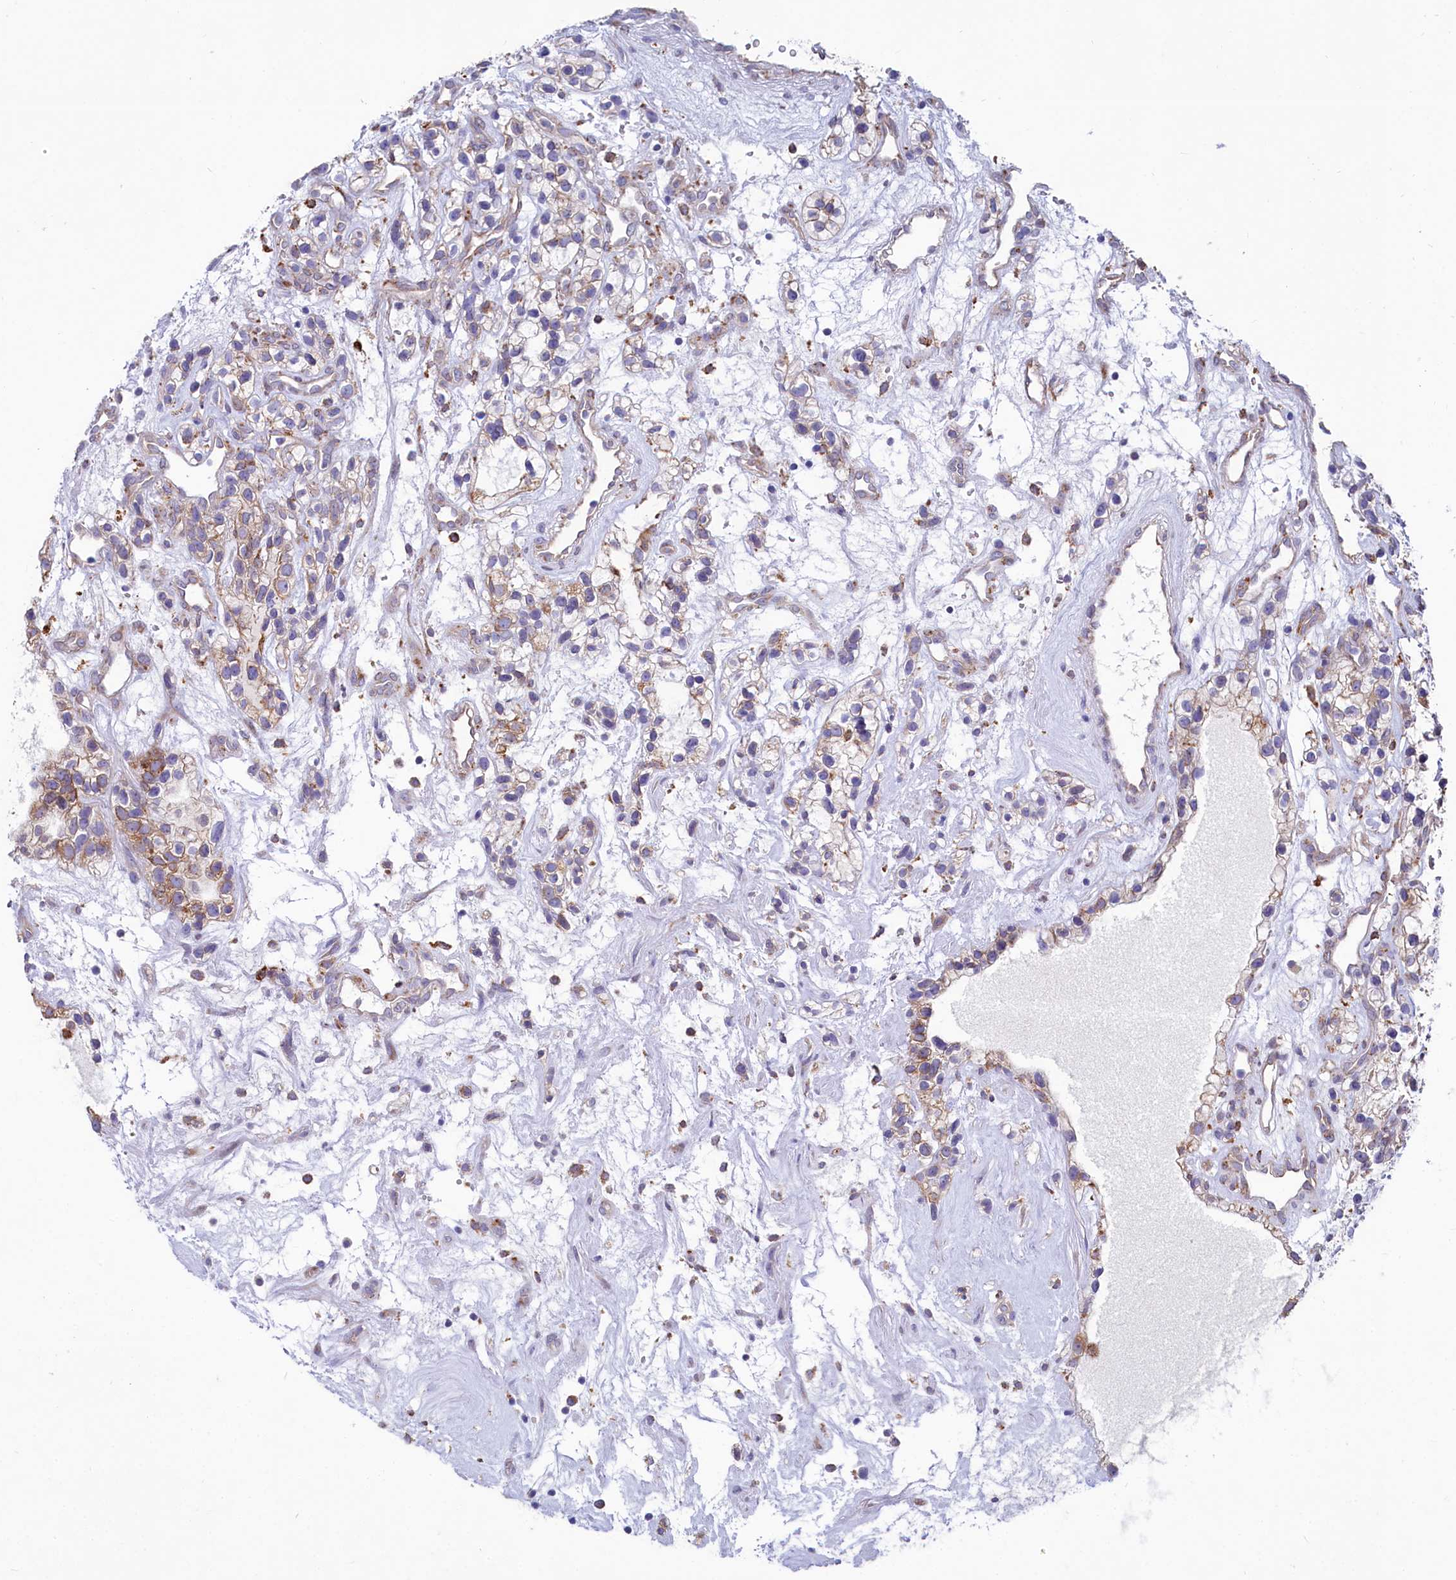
{"staining": {"intensity": "moderate", "quantity": "<25%", "location": "cytoplasmic/membranous"}, "tissue": "renal cancer", "cell_type": "Tumor cells", "image_type": "cancer", "snomed": [{"axis": "morphology", "description": "Adenocarcinoma, NOS"}, {"axis": "topography", "description": "Kidney"}], "caption": "The histopathology image exhibits staining of renal cancer, revealing moderate cytoplasmic/membranous protein expression (brown color) within tumor cells.", "gene": "CHID1", "patient": {"sex": "female", "age": 57}}